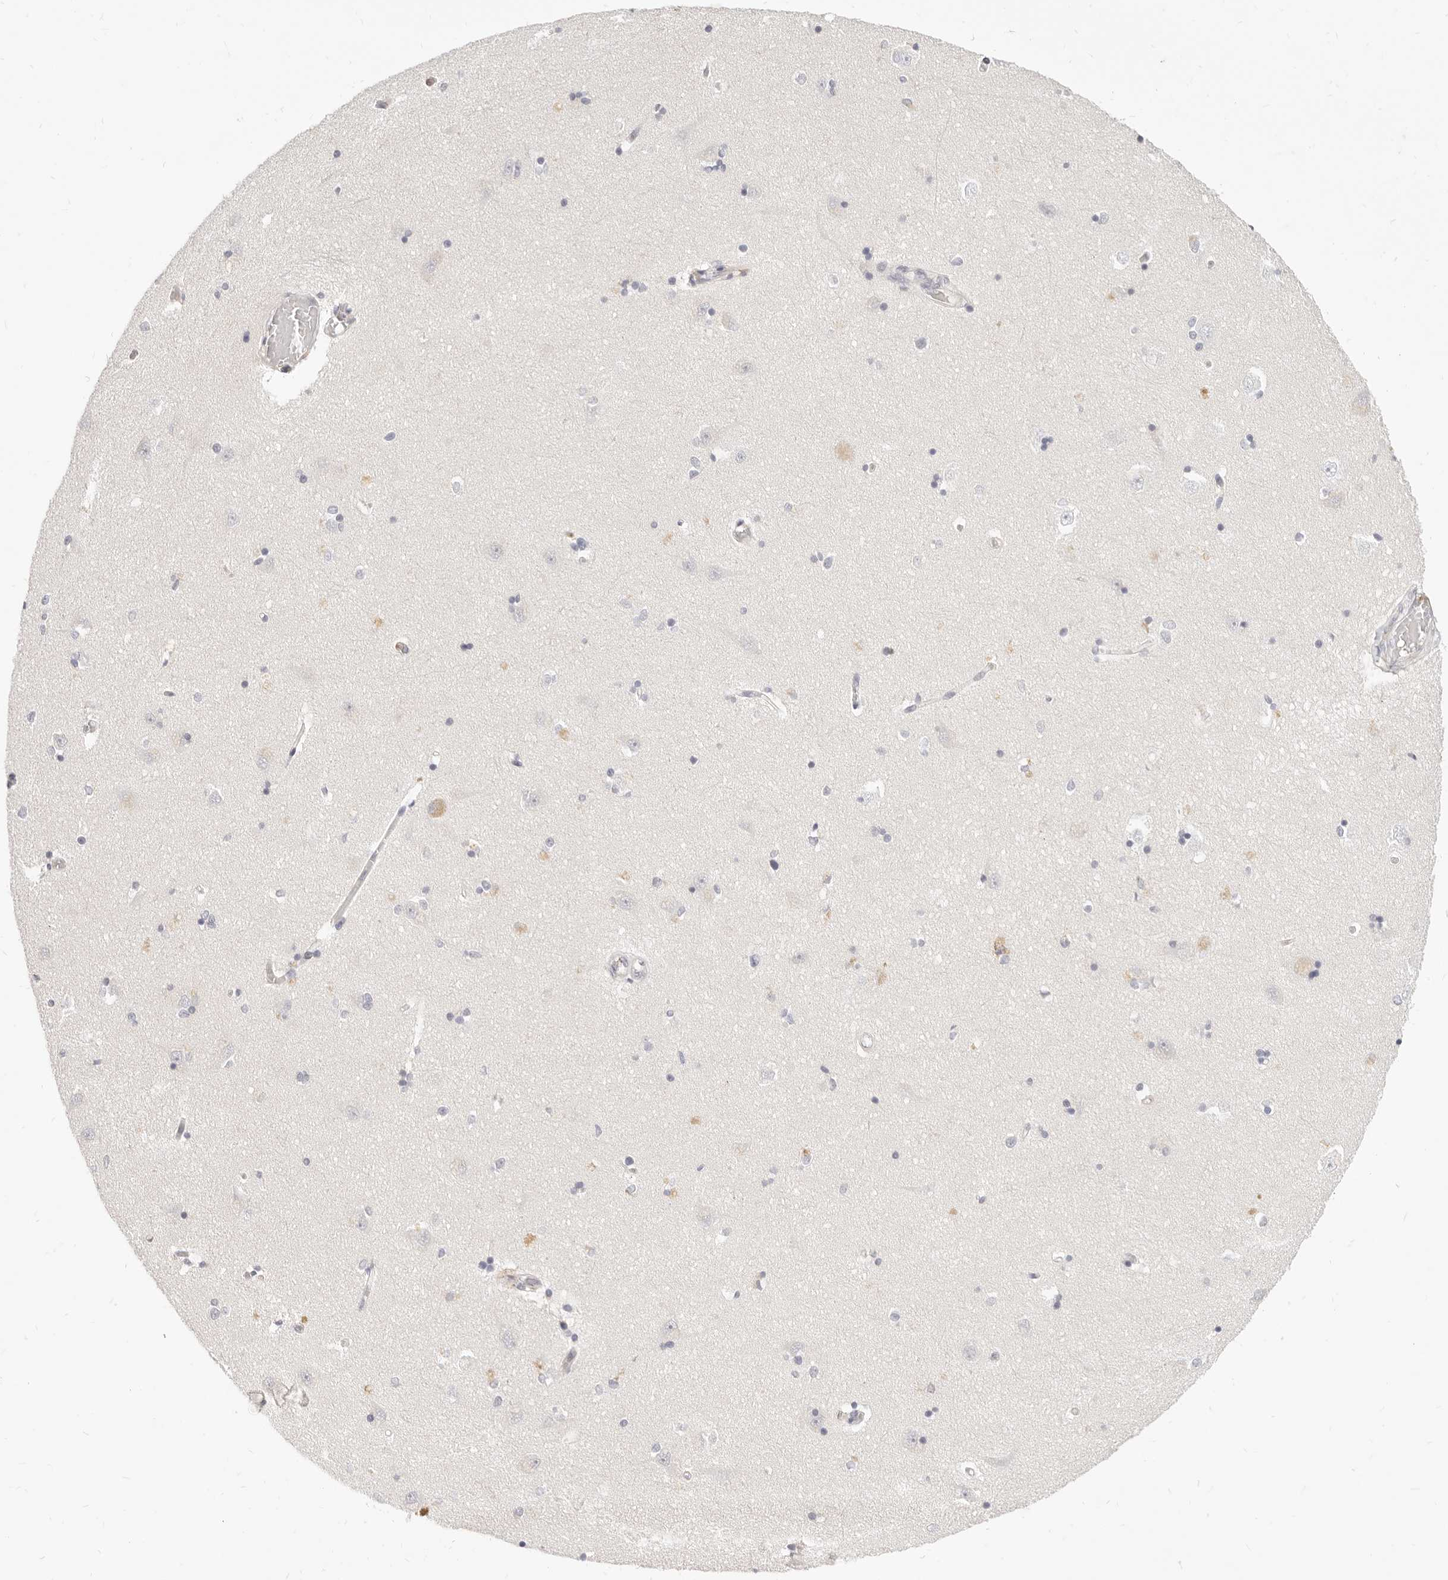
{"staining": {"intensity": "negative", "quantity": "none", "location": "none"}, "tissue": "hippocampus", "cell_type": "Glial cells", "image_type": "normal", "snomed": [{"axis": "morphology", "description": "Normal tissue, NOS"}, {"axis": "topography", "description": "Hippocampus"}], "caption": "Glial cells show no significant staining in benign hippocampus. (Immunohistochemistry, brightfield microscopy, high magnification).", "gene": "LTB4R2", "patient": {"sex": "male", "age": 45}}